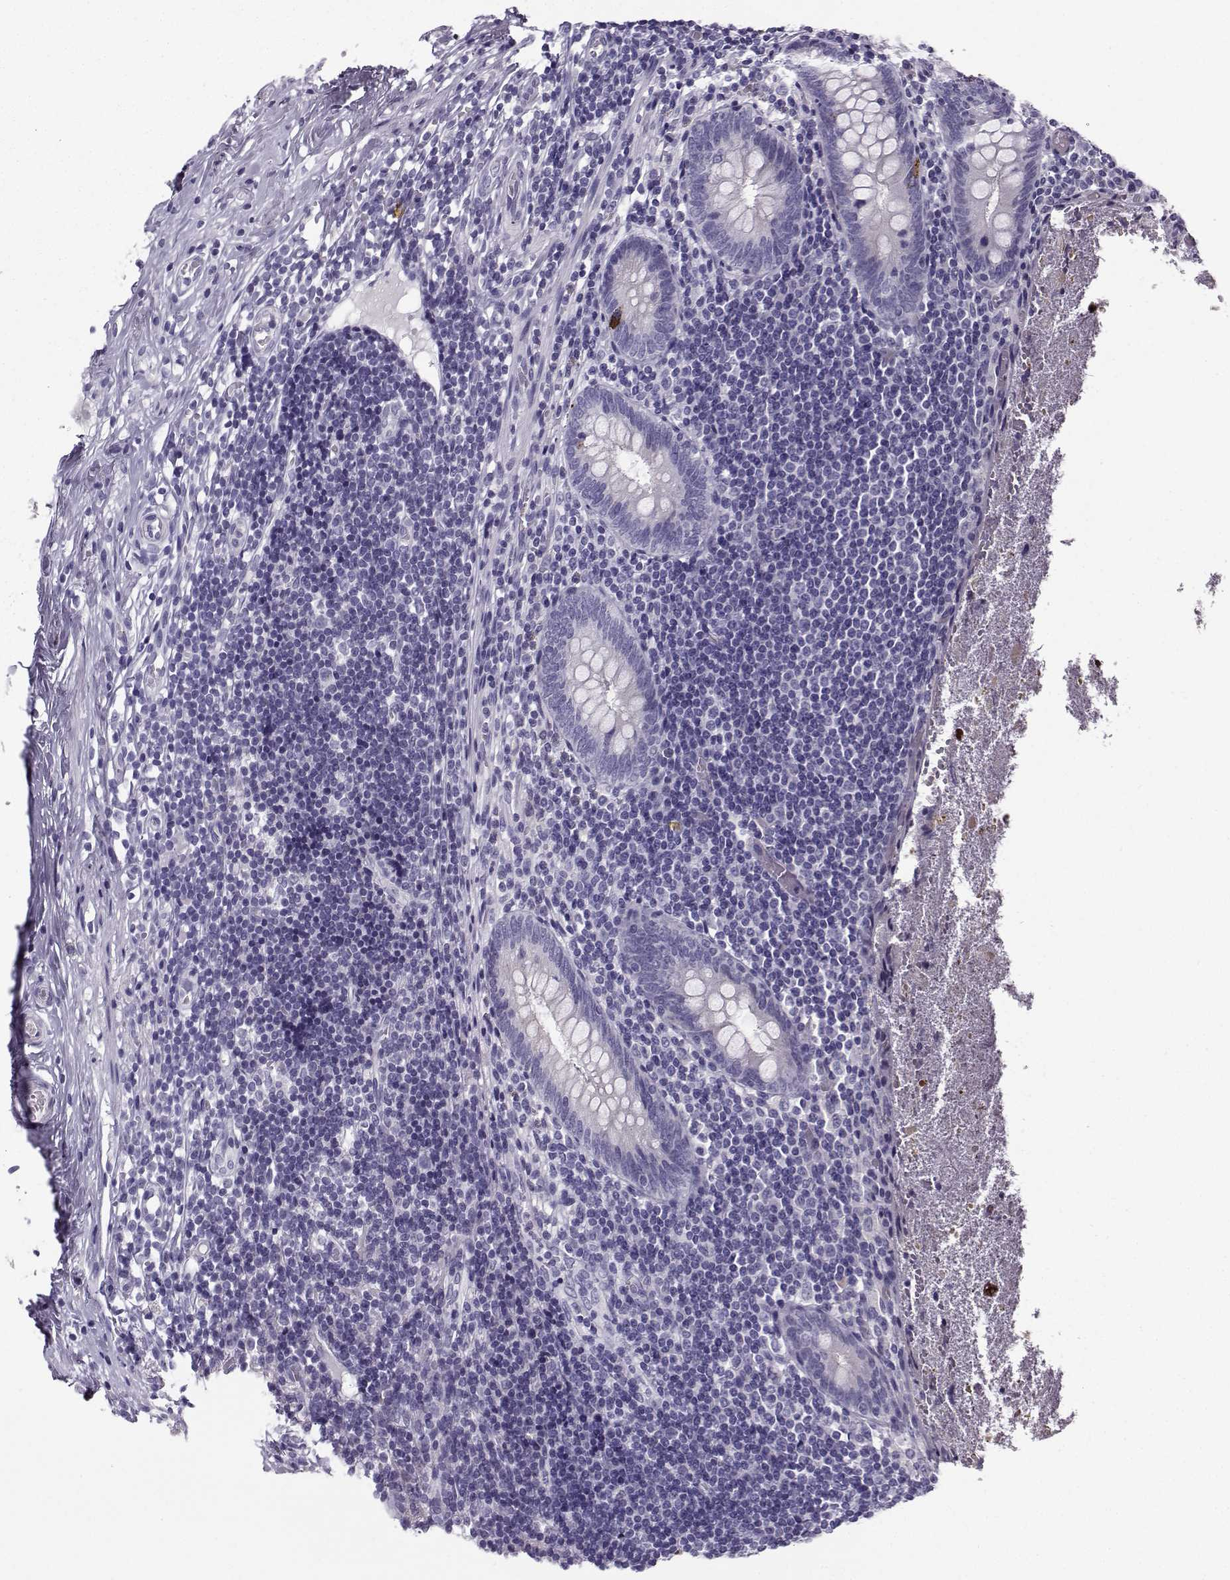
{"staining": {"intensity": "strong", "quantity": "<25%", "location": "cytoplasmic/membranous"}, "tissue": "appendix", "cell_type": "Glandular cells", "image_type": "normal", "snomed": [{"axis": "morphology", "description": "Normal tissue, NOS"}, {"axis": "topography", "description": "Appendix"}], "caption": "A micrograph of appendix stained for a protein demonstrates strong cytoplasmic/membranous brown staining in glandular cells. (DAB = brown stain, brightfield microscopy at high magnification).", "gene": "ZBTB8B", "patient": {"sex": "female", "age": 23}}